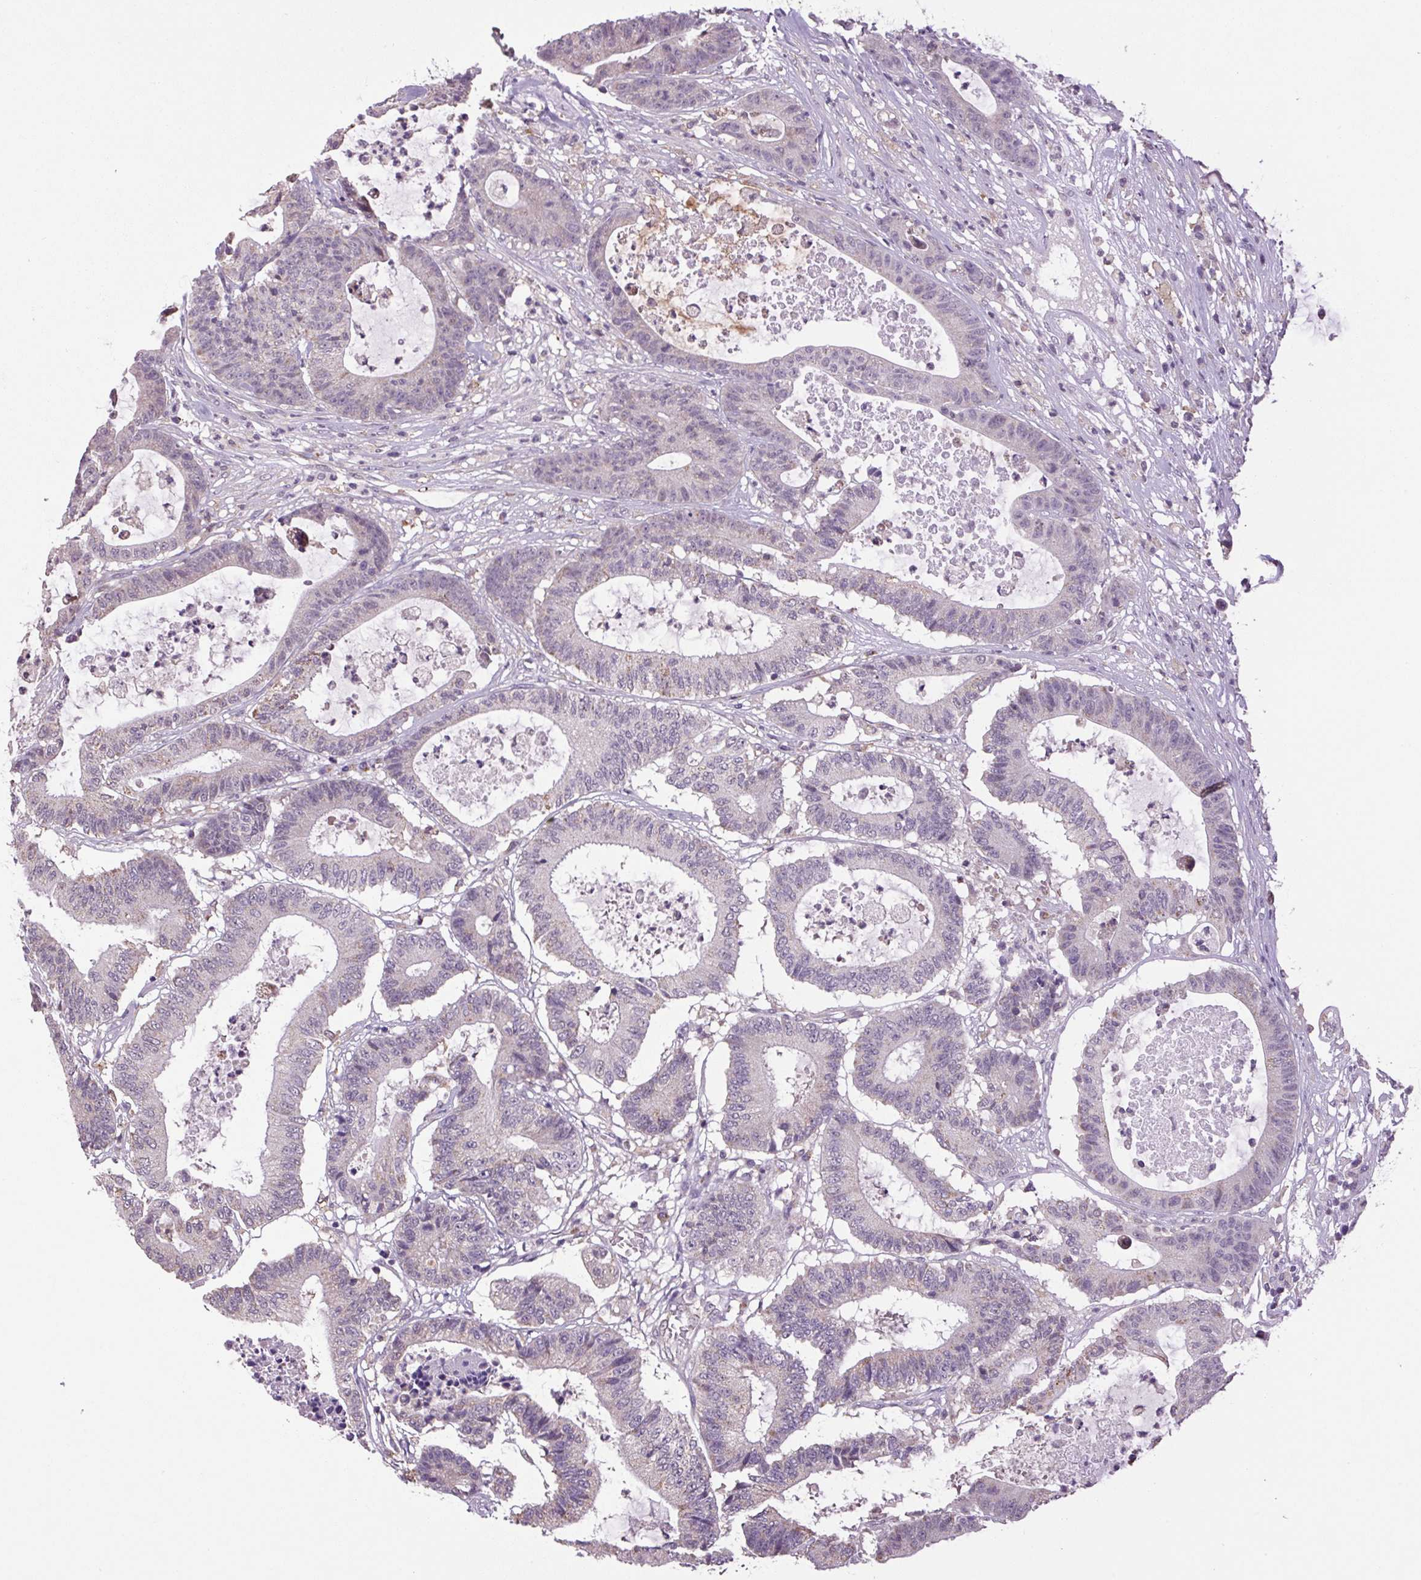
{"staining": {"intensity": "negative", "quantity": "none", "location": "none"}, "tissue": "colorectal cancer", "cell_type": "Tumor cells", "image_type": "cancer", "snomed": [{"axis": "morphology", "description": "Adenocarcinoma, NOS"}, {"axis": "topography", "description": "Colon"}], "caption": "The micrograph shows no significant positivity in tumor cells of colorectal cancer (adenocarcinoma). Nuclei are stained in blue.", "gene": "SGF29", "patient": {"sex": "female", "age": 84}}